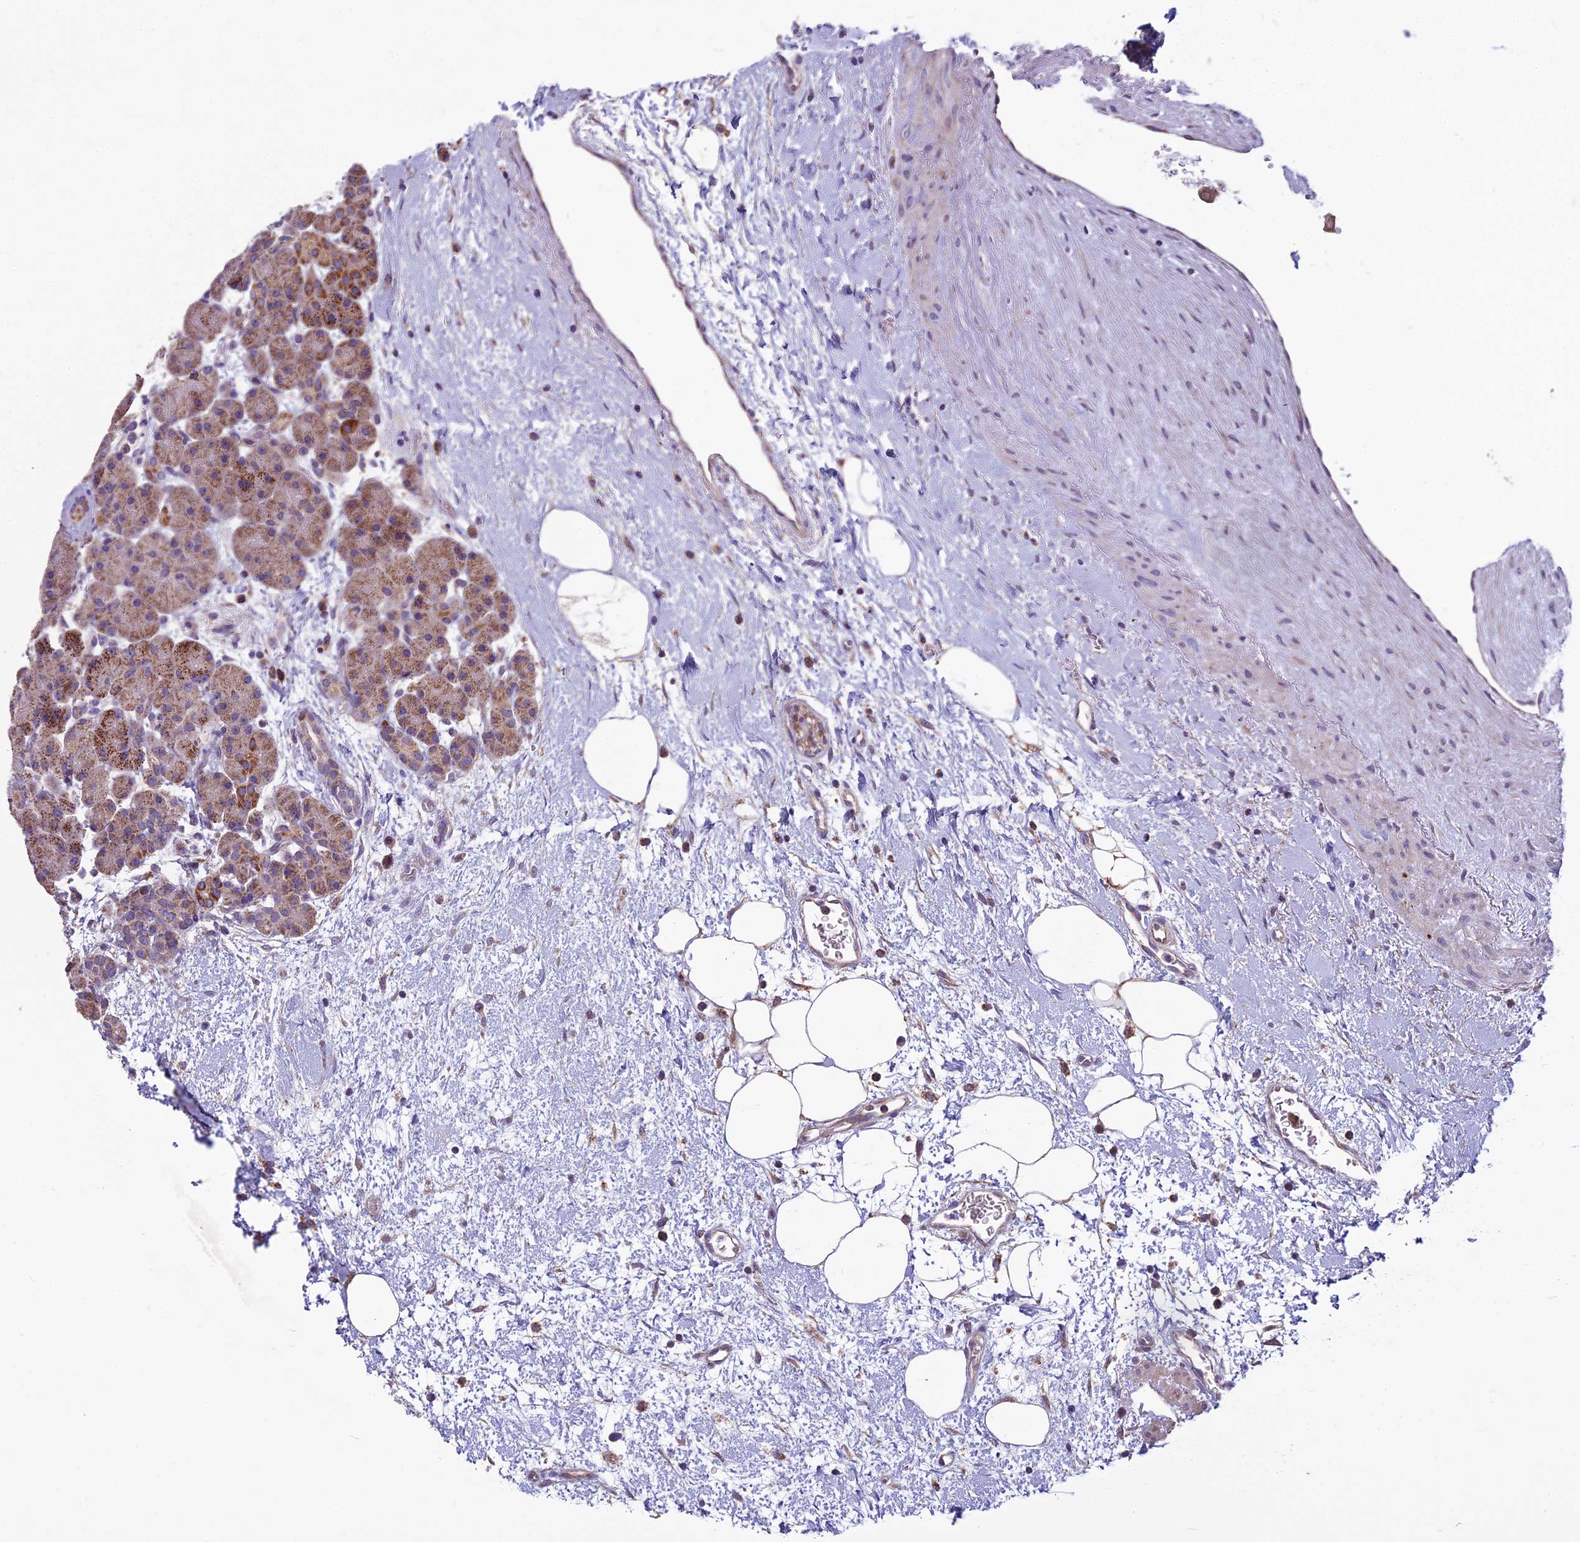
{"staining": {"intensity": "moderate", "quantity": ">75%", "location": "cytoplasmic/membranous"}, "tissue": "pancreas", "cell_type": "Exocrine glandular cells", "image_type": "normal", "snomed": [{"axis": "morphology", "description": "Normal tissue, NOS"}, {"axis": "topography", "description": "Pancreas"}], "caption": "This photomicrograph shows immunohistochemistry (IHC) staining of unremarkable human pancreas, with medium moderate cytoplasmic/membranous expression in about >75% of exocrine glandular cells.", "gene": "DUS2", "patient": {"sex": "male", "age": 66}}